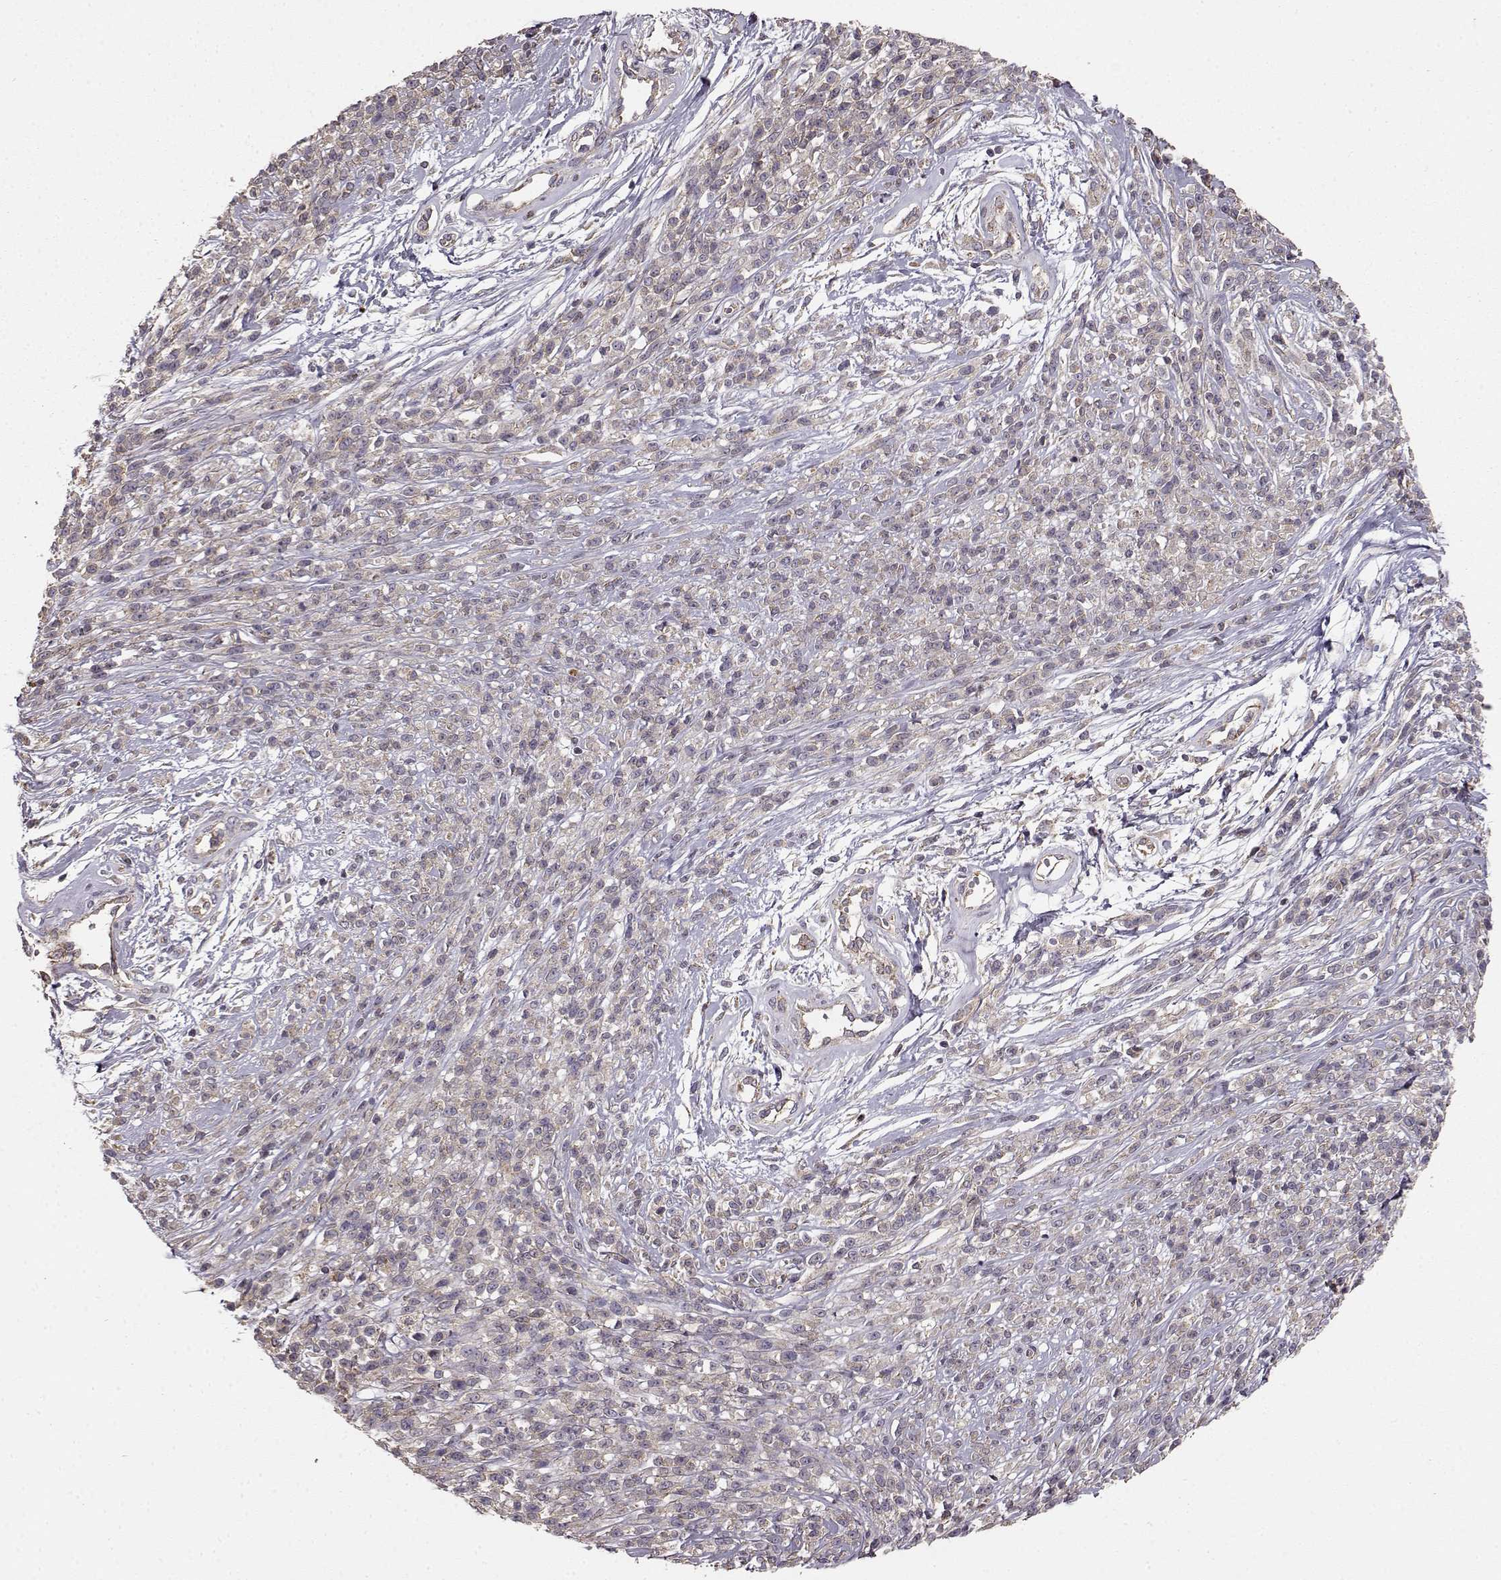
{"staining": {"intensity": "negative", "quantity": "none", "location": "none"}, "tissue": "melanoma", "cell_type": "Tumor cells", "image_type": "cancer", "snomed": [{"axis": "morphology", "description": "Malignant melanoma, NOS"}, {"axis": "topography", "description": "Skin"}, {"axis": "topography", "description": "Skin of trunk"}], "caption": "Immunohistochemistry (IHC) image of human malignant melanoma stained for a protein (brown), which shows no positivity in tumor cells.", "gene": "ERBB3", "patient": {"sex": "male", "age": 74}}